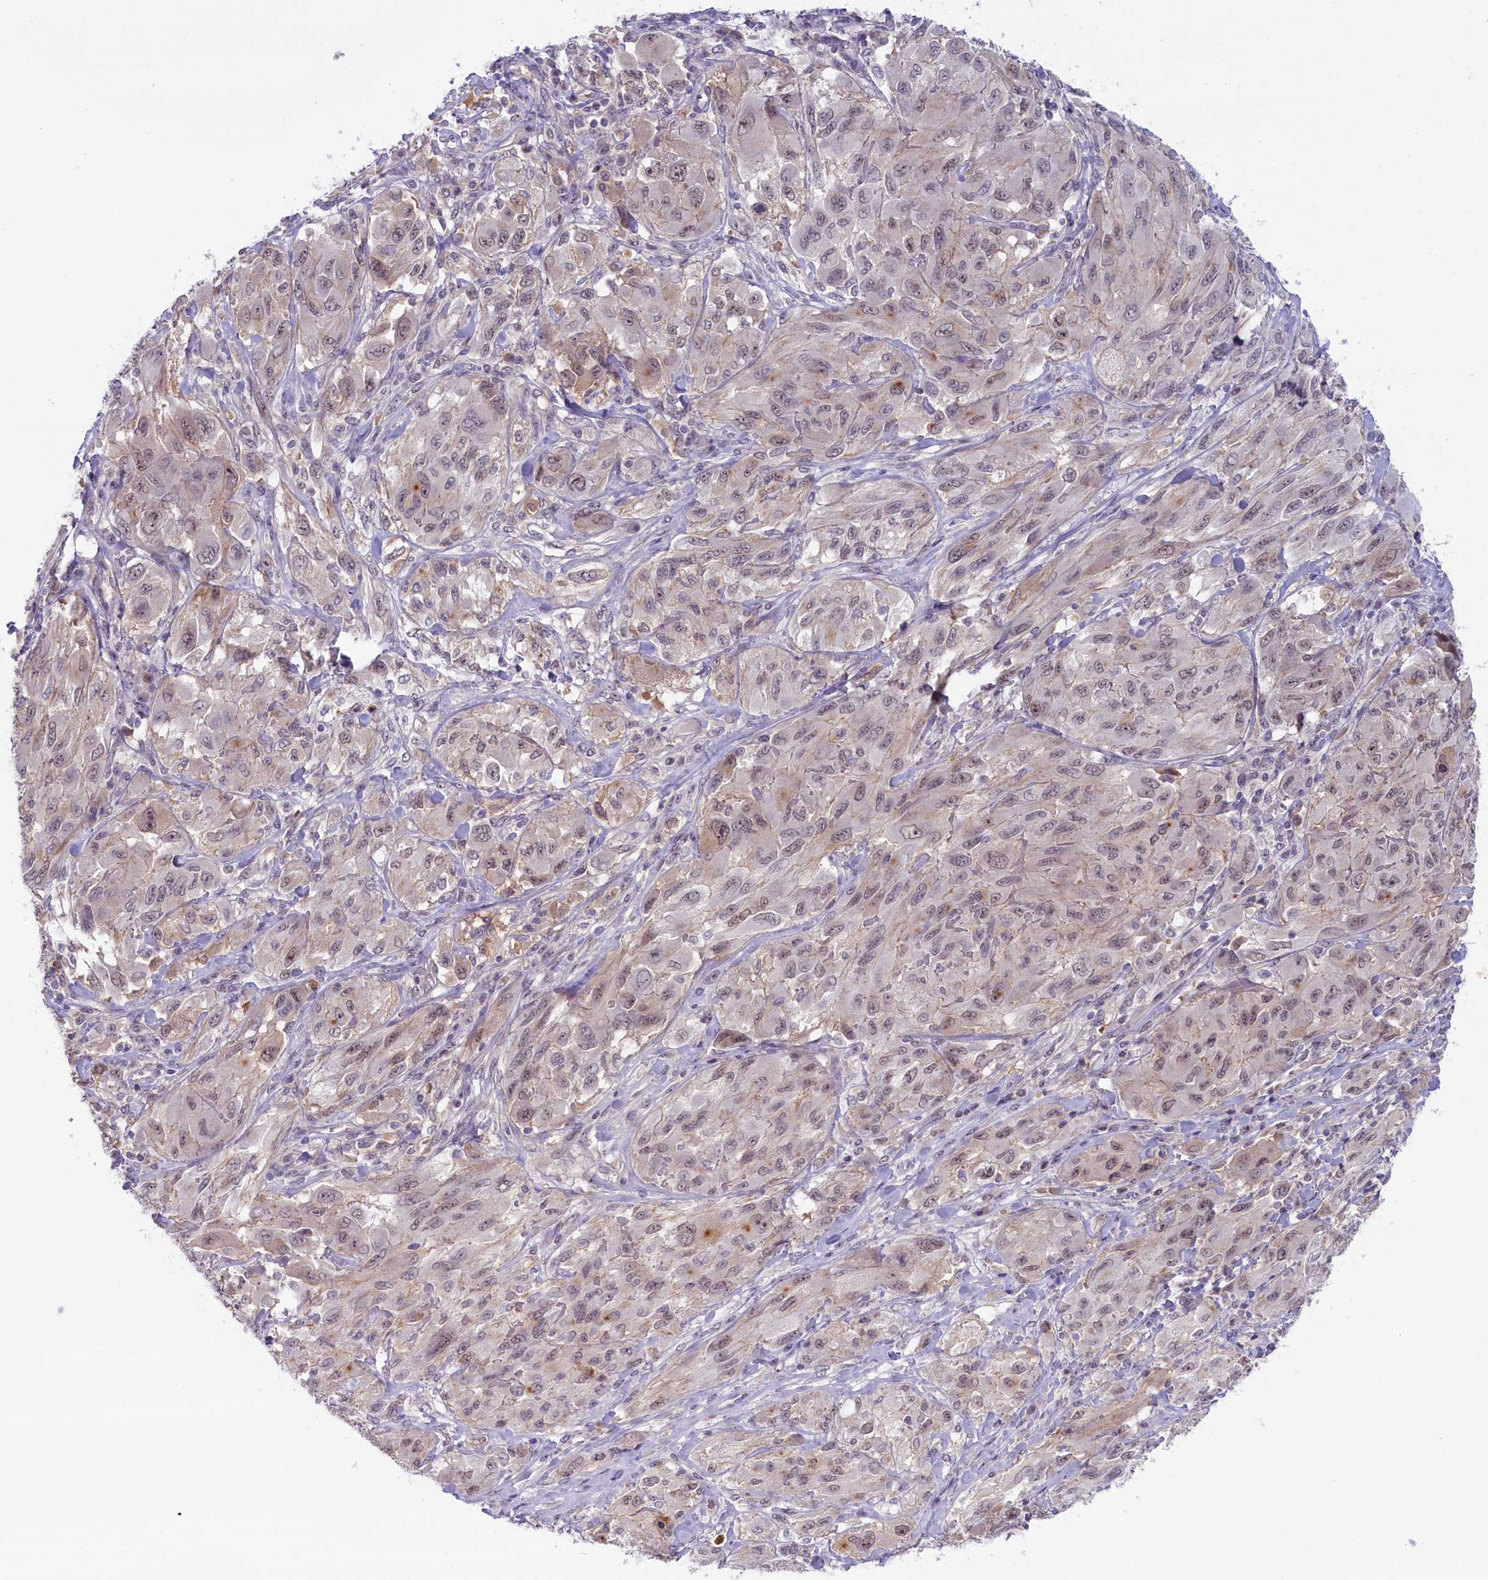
{"staining": {"intensity": "weak", "quantity": ">75%", "location": "cytoplasmic/membranous,nuclear"}, "tissue": "melanoma", "cell_type": "Tumor cells", "image_type": "cancer", "snomed": [{"axis": "morphology", "description": "Malignant melanoma, NOS"}, {"axis": "topography", "description": "Skin"}], "caption": "Weak cytoplasmic/membranous and nuclear protein staining is seen in about >75% of tumor cells in malignant melanoma.", "gene": "CRAMP1", "patient": {"sex": "female", "age": 91}}